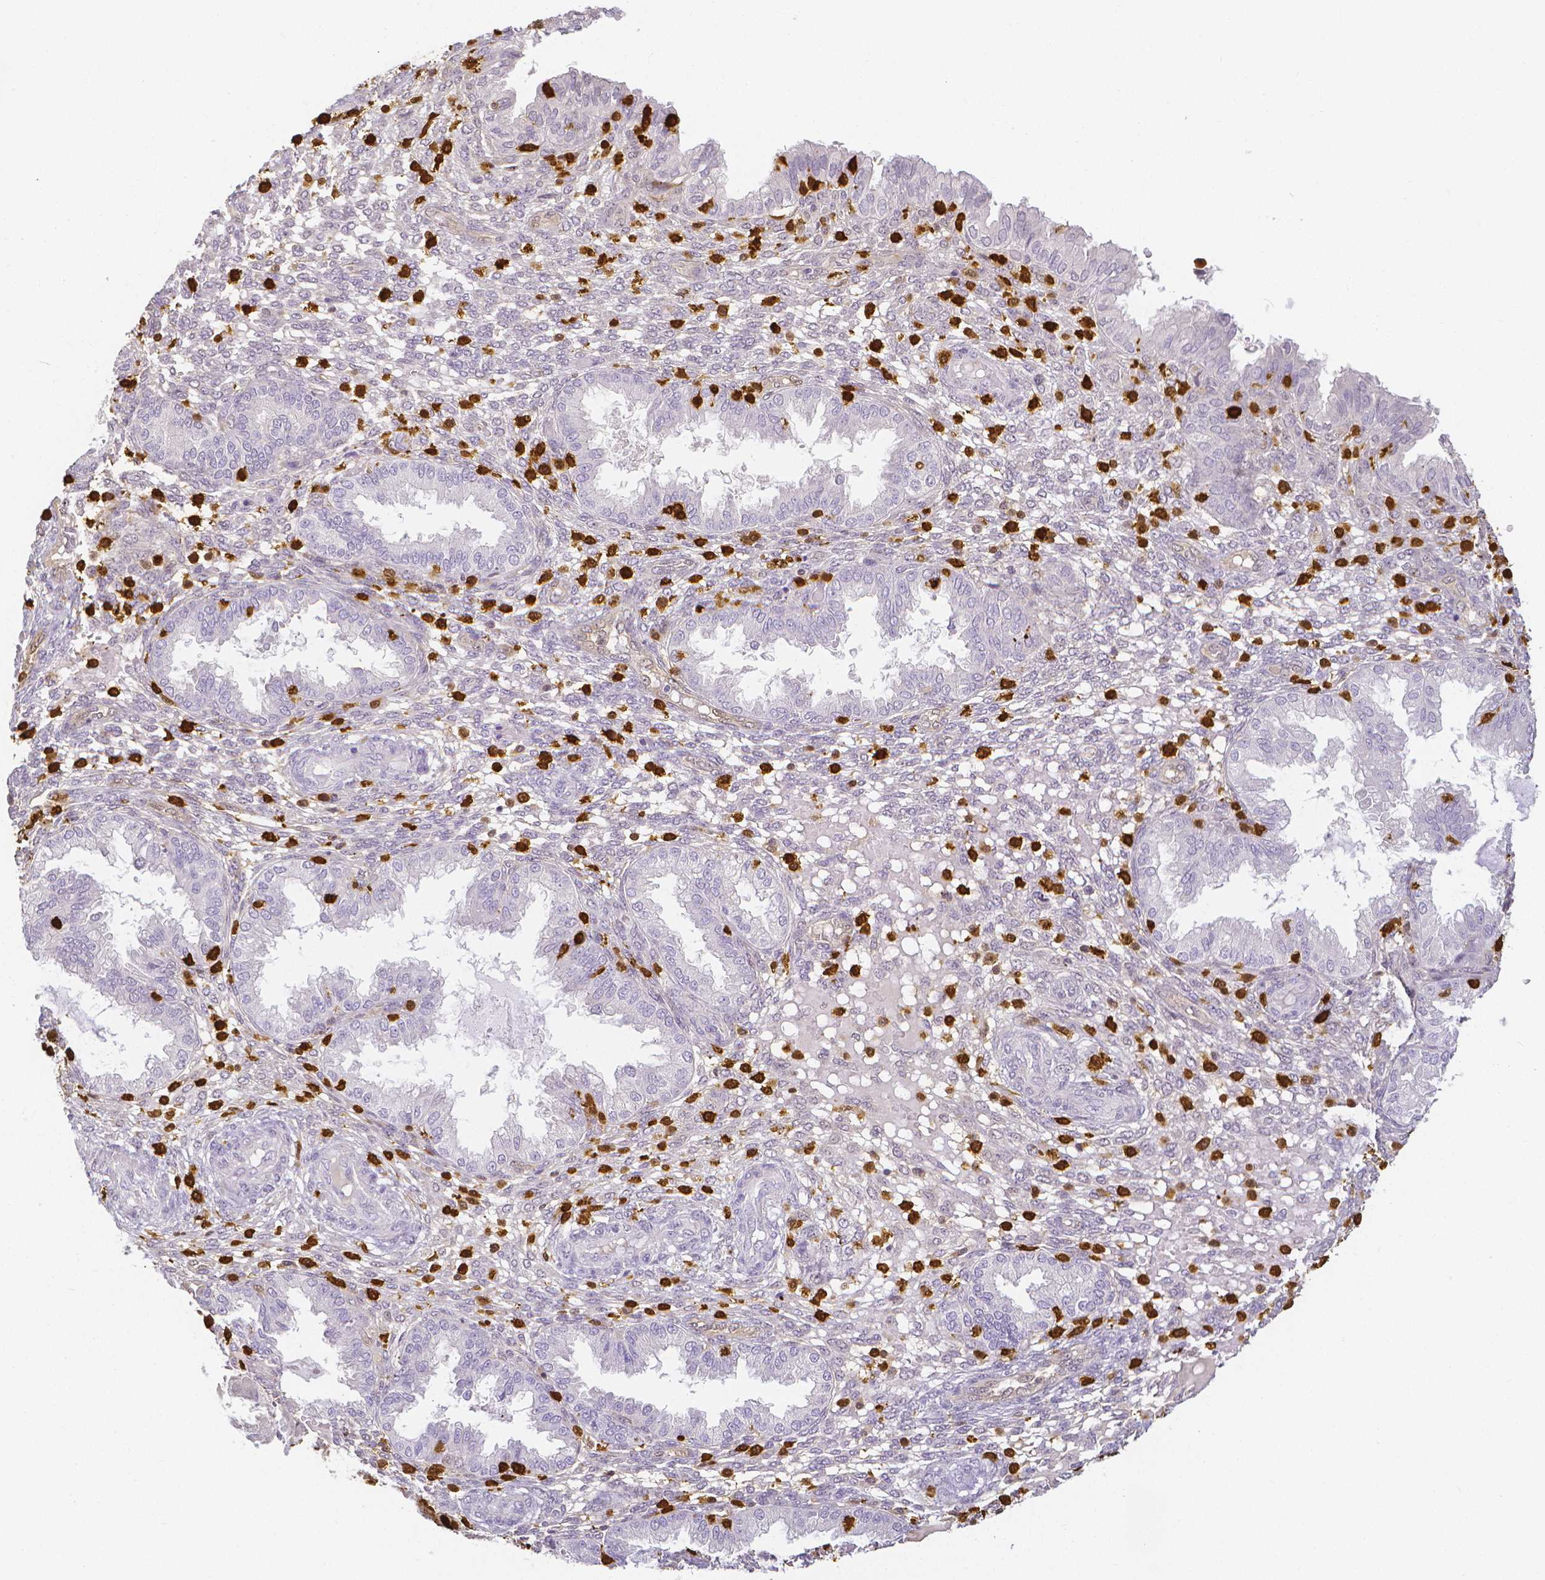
{"staining": {"intensity": "negative", "quantity": "none", "location": "none"}, "tissue": "endometrium", "cell_type": "Cells in endometrial stroma", "image_type": "normal", "snomed": [{"axis": "morphology", "description": "Normal tissue, NOS"}, {"axis": "topography", "description": "Endometrium"}], "caption": "Immunohistochemistry (IHC) photomicrograph of unremarkable endometrium: endometrium stained with DAB shows no significant protein expression in cells in endometrial stroma. (DAB (3,3'-diaminobenzidine) immunohistochemistry, high magnification).", "gene": "COTL1", "patient": {"sex": "female", "age": 33}}